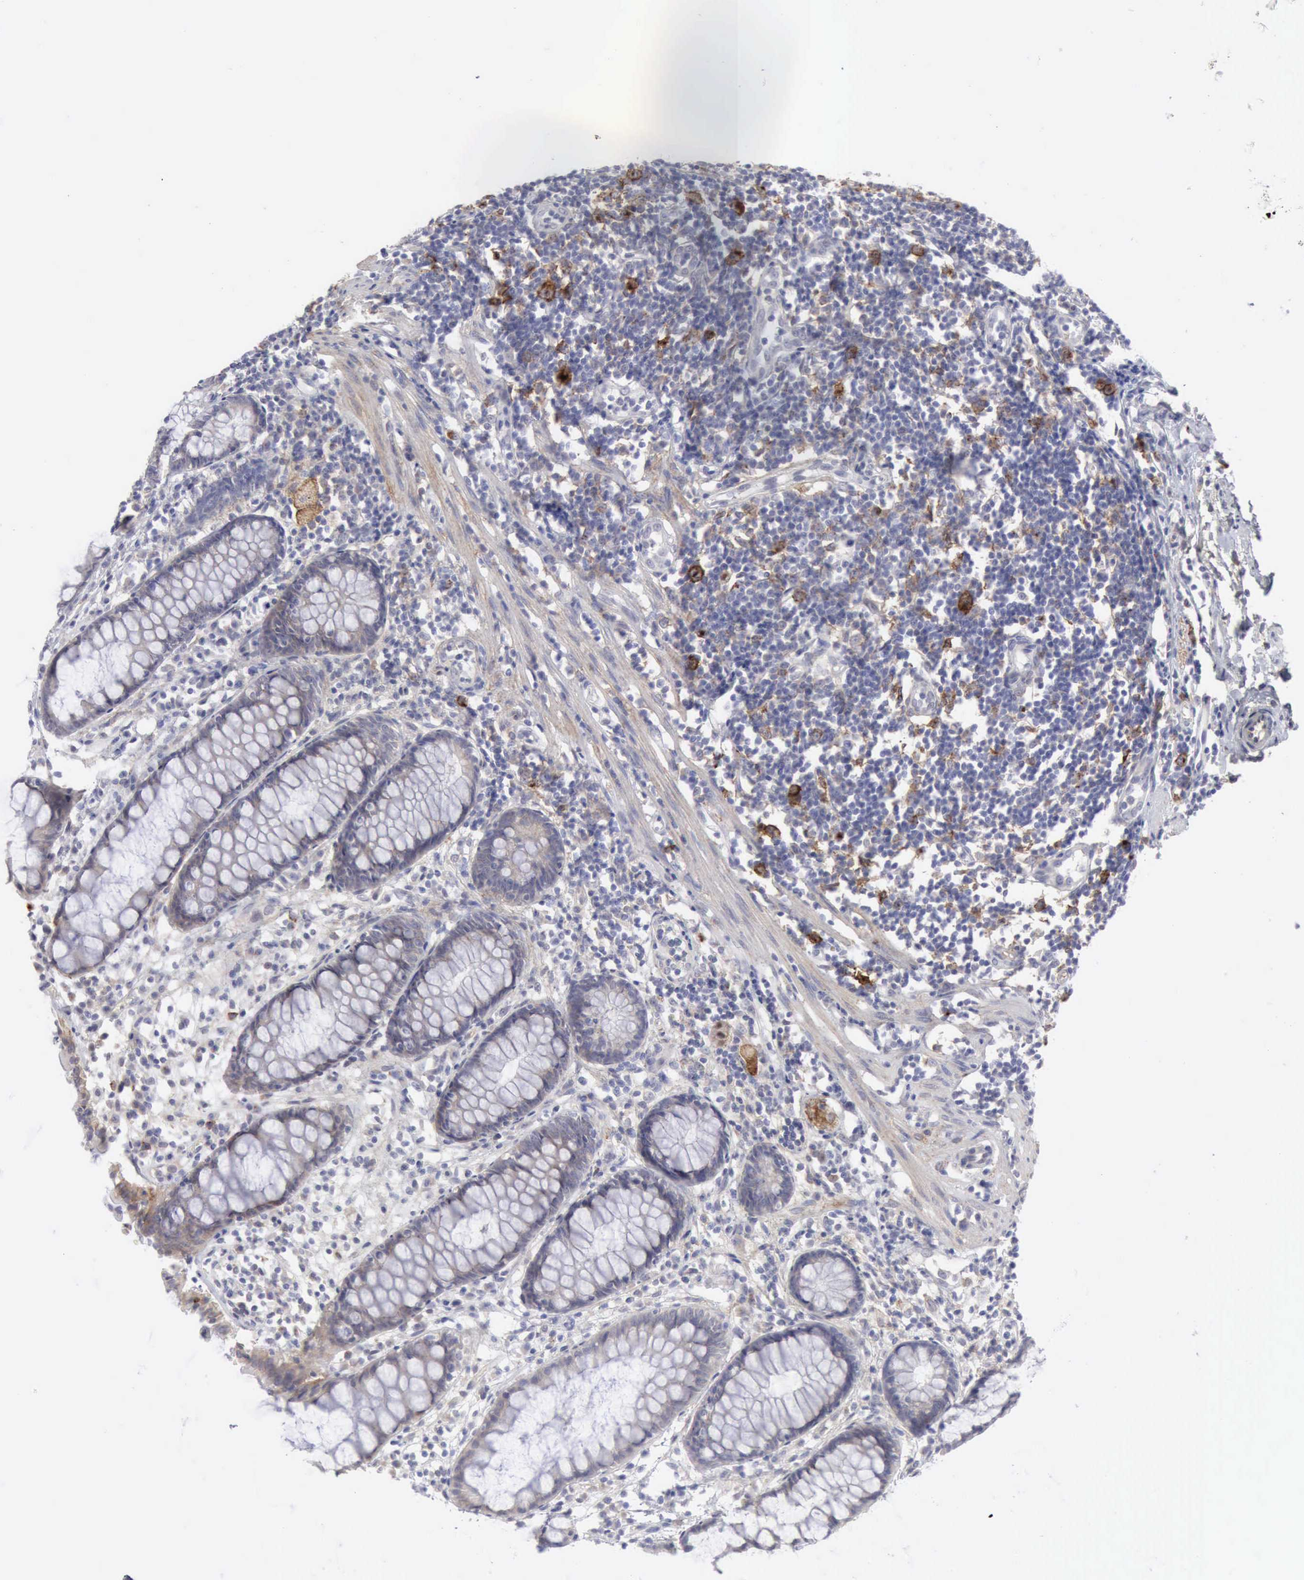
{"staining": {"intensity": "moderate", "quantity": "25%-75%", "location": "cytoplasmic/membranous"}, "tissue": "rectum", "cell_type": "Glandular cells", "image_type": "normal", "snomed": [{"axis": "morphology", "description": "Normal tissue, NOS"}, {"axis": "topography", "description": "Rectum"}], "caption": "Immunohistochemical staining of normal rectum demonstrates 25%-75% levels of moderate cytoplasmic/membranous protein positivity in about 25%-75% of glandular cells.", "gene": "TFRC", "patient": {"sex": "female", "age": 66}}